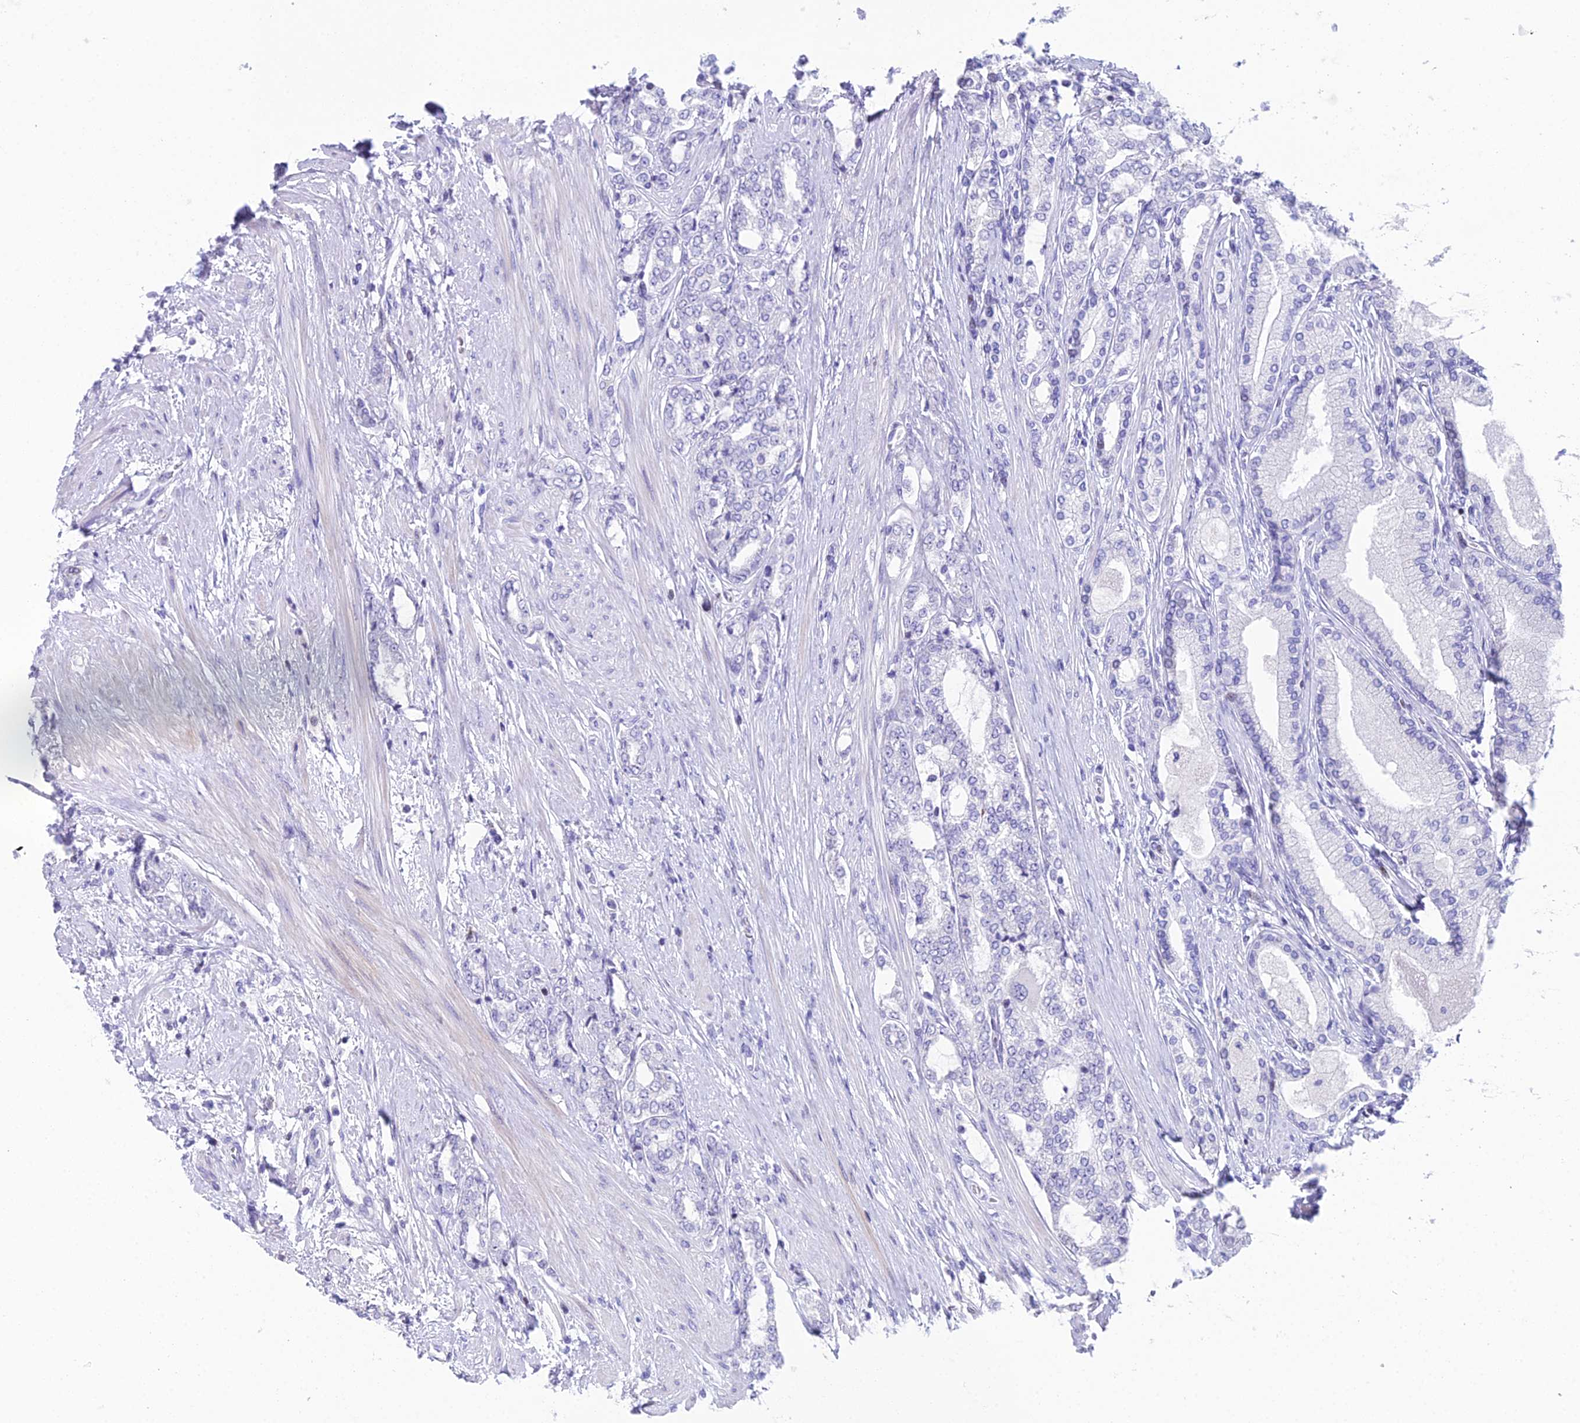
{"staining": {"intensity": "negative", "quantity": "none", "location": "none"}, "tissue": "prostate cancer", "cell_type": "Tumor cells", "image_type": "cancer", "snomed": [{"axis": "morphology", "description": "Adenocarcinoma, High grade"}, {"axis": "topography", "description": "Prostate"}], "caption": "Photomicrograph shows no protein expression in tumor cells of prostate cancer (high-grade adenocarcinoma) tissue. Nuclei are stained in blue.", "gene": "CC2D2A", "patient": {"sex": "male", "age": 64}}